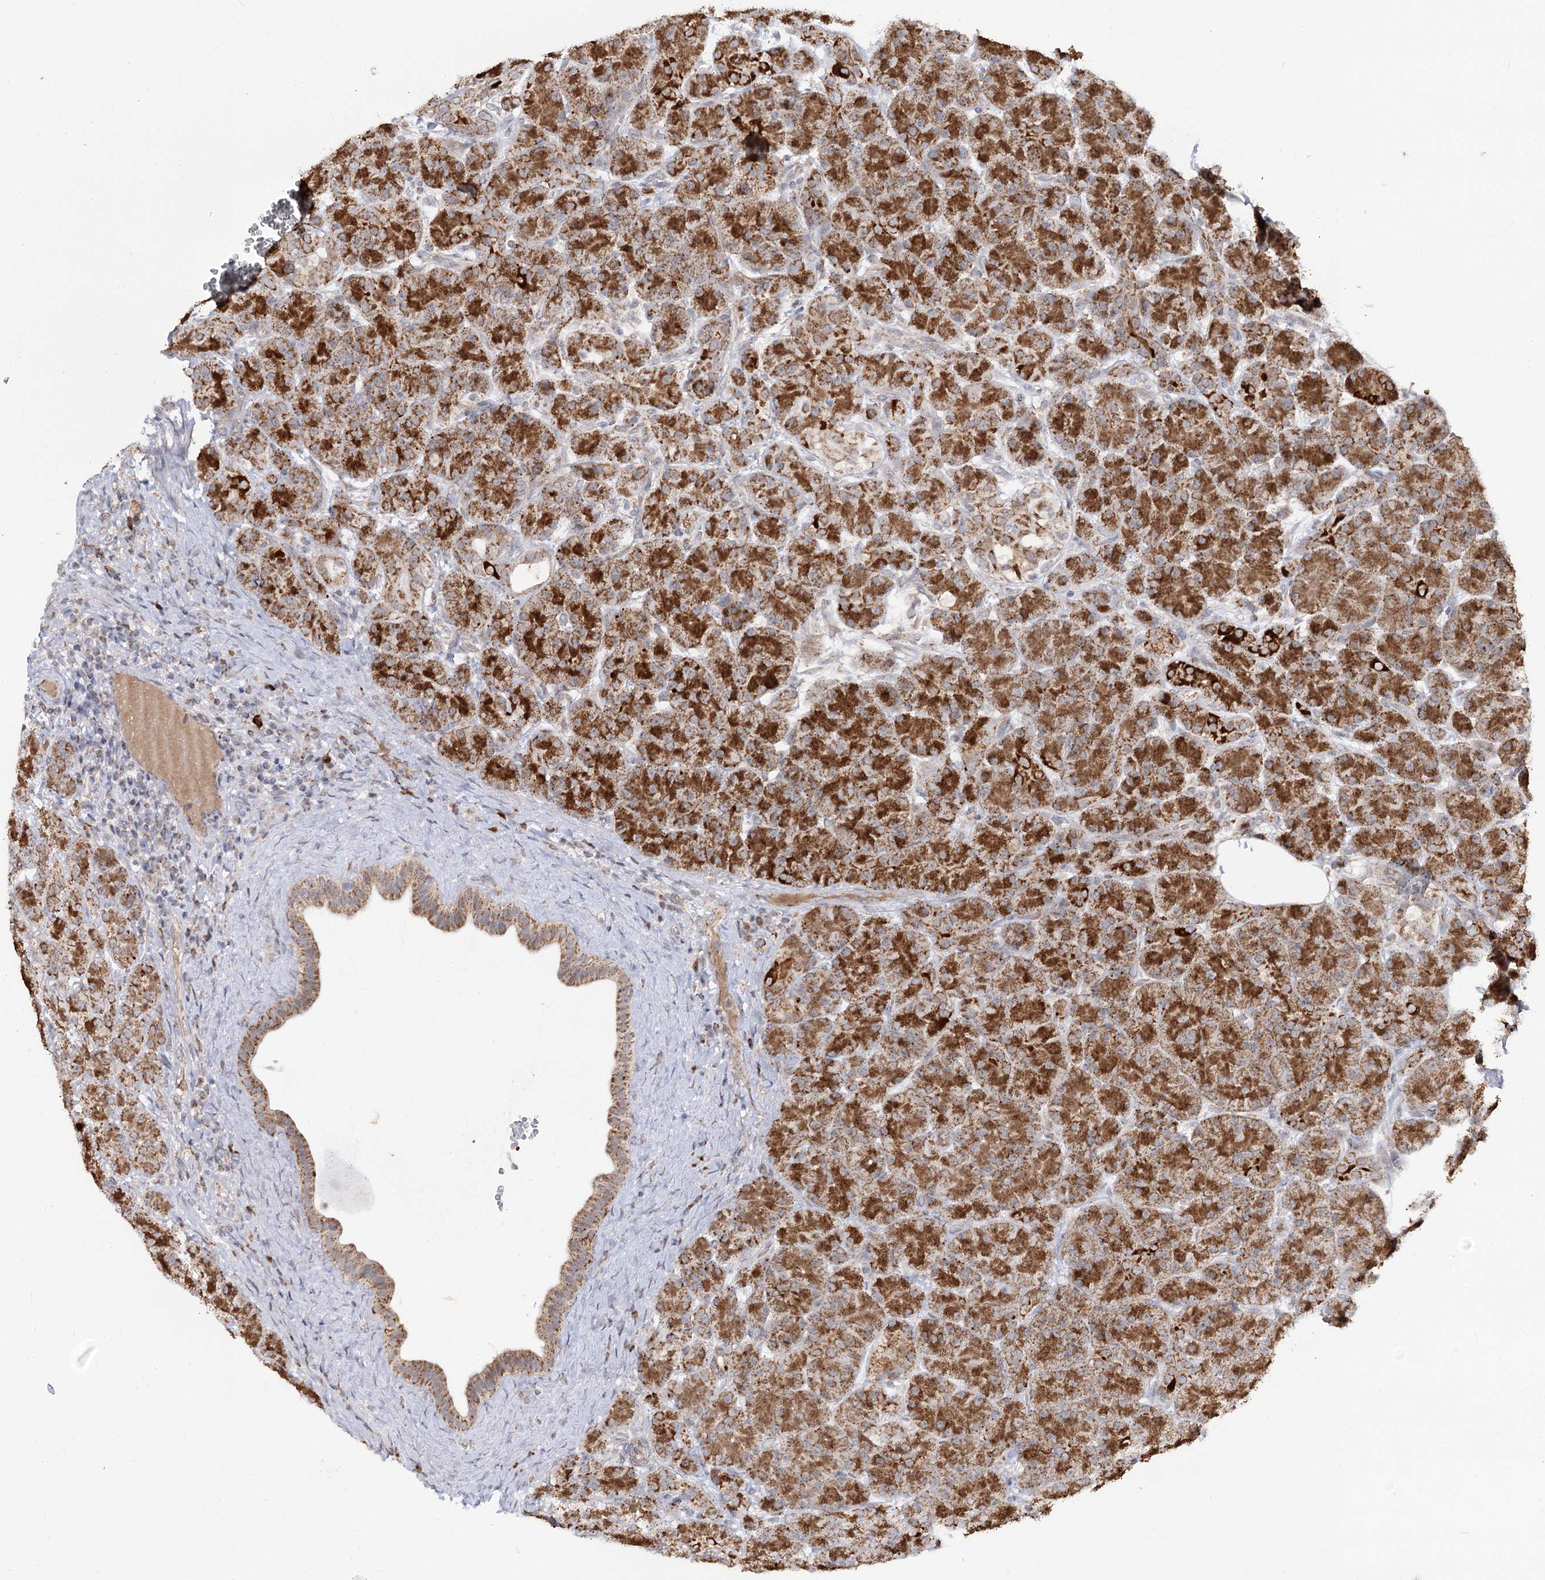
{"staining": {"intensity": "strong", "quantity": ">75%", "location": "cytoplasmic/membranous"}, "tissue": "pancreas", "cell_type": "Exocrine glandular cells", "image_type": "normal", "snomed": [{"axis": "morphology", "description": "Normal tissue, NOS"}, {"axis": "topography", "description": "Pancreas"}], "caption": "IHC (DAB (3,3'-diaminobenzidine)) staining of unremarkable human pancreas shows strong cytoplasmic/membranous protein positivity in about >75% of exocrine glandular cells.", "gene": "CBR4", "patient": {"sex": "male", "age": 63}}